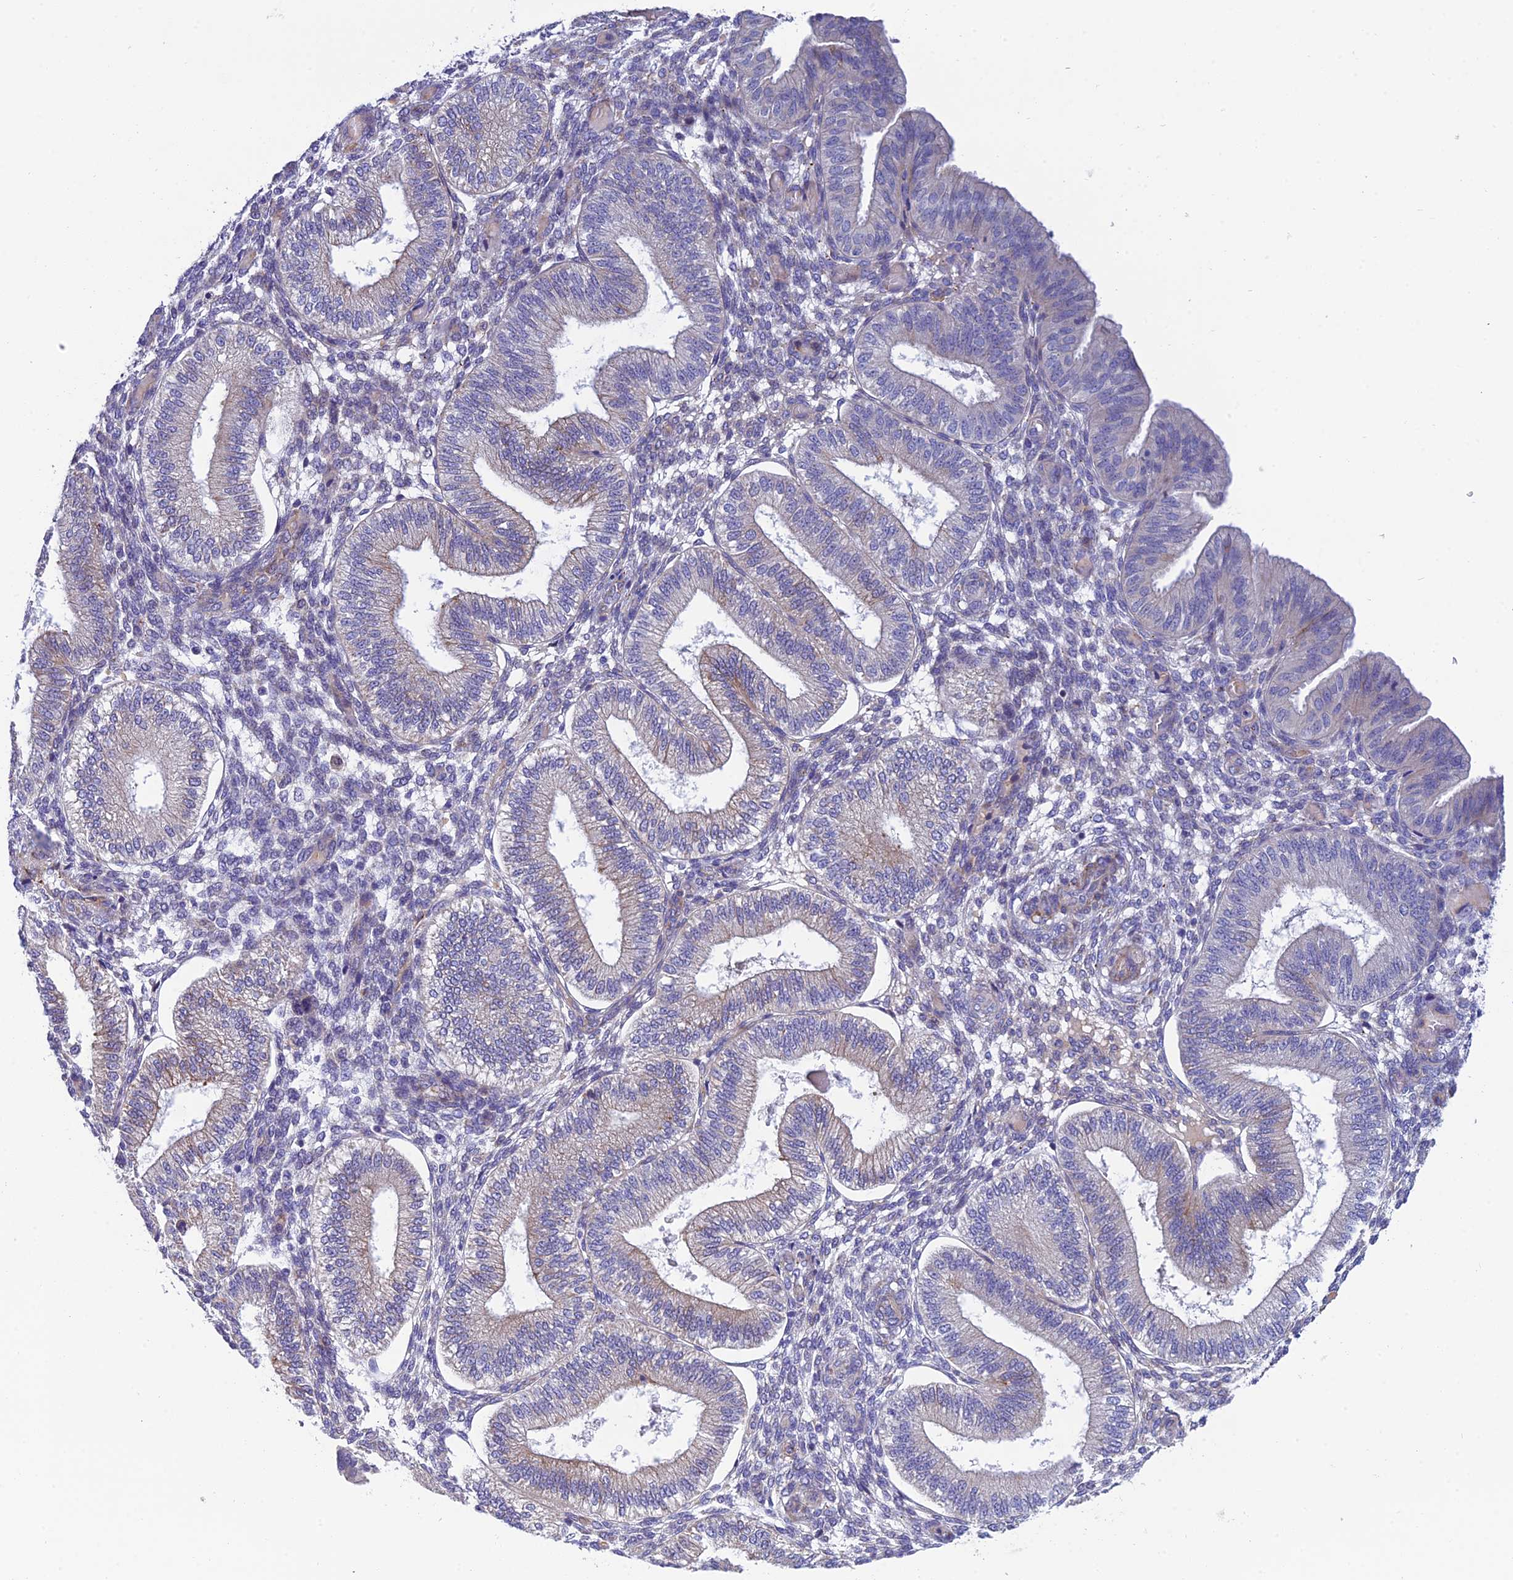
{"staining": {"intensity": "negative", "quantity": "none", "location": "none"}, "tissue": "endometrium", "cell_type": "Cells in endometrial stroma", "image_type": "normal", "snomed": [{"axis": "morphology", "description": "Normal tissue, NOS"}, {"axis": "topography", "description": "Endometrium"}], "caption": "Immunohistochemistry image of benign human endometrium stained for a protein (brown), which exhibits no positivity in cells in endometrial stroma.", "gene": "MACIR", "patient": {"sex": "female", "age": 39}}